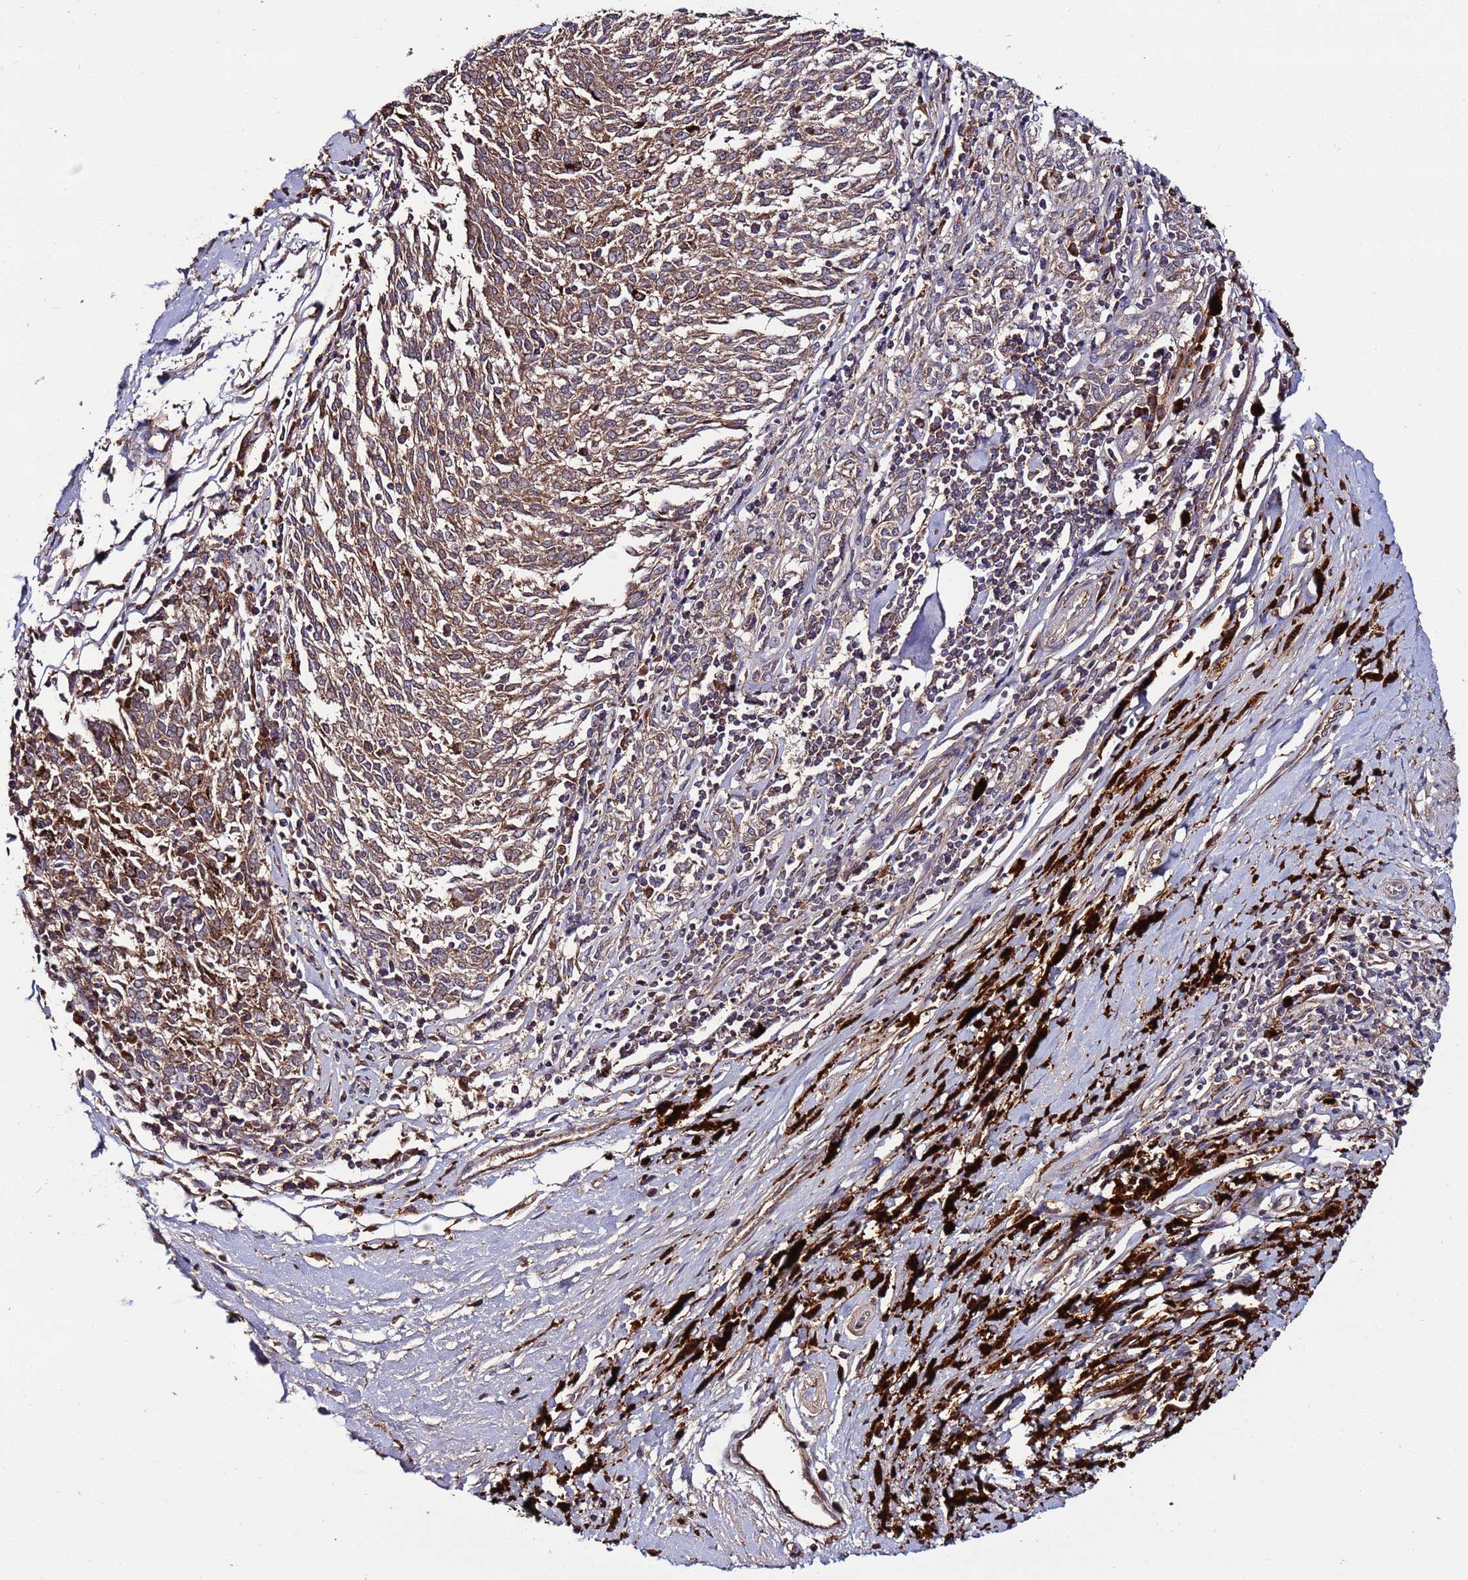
{"staining": {"intensity": "moderate", "quantity": ">75%", "location": "cytoplasmic/membranous"}, "tissue": "melanoma", "cell_type": "Tumor cells", "image_type": "cancer", "snomed": [{"axis": "morphology", "description": "Malignant melanoma, NOS"}, {"axis": "topography", "description": "Skin"}], "caption": "Protein staining demonstrates moderate cytoplasmic/membranous staining in about >75% of tumor cells in malignant melanoma.", "gene": "RPS15A", "patient": {"sex": "female", "age": 72}}